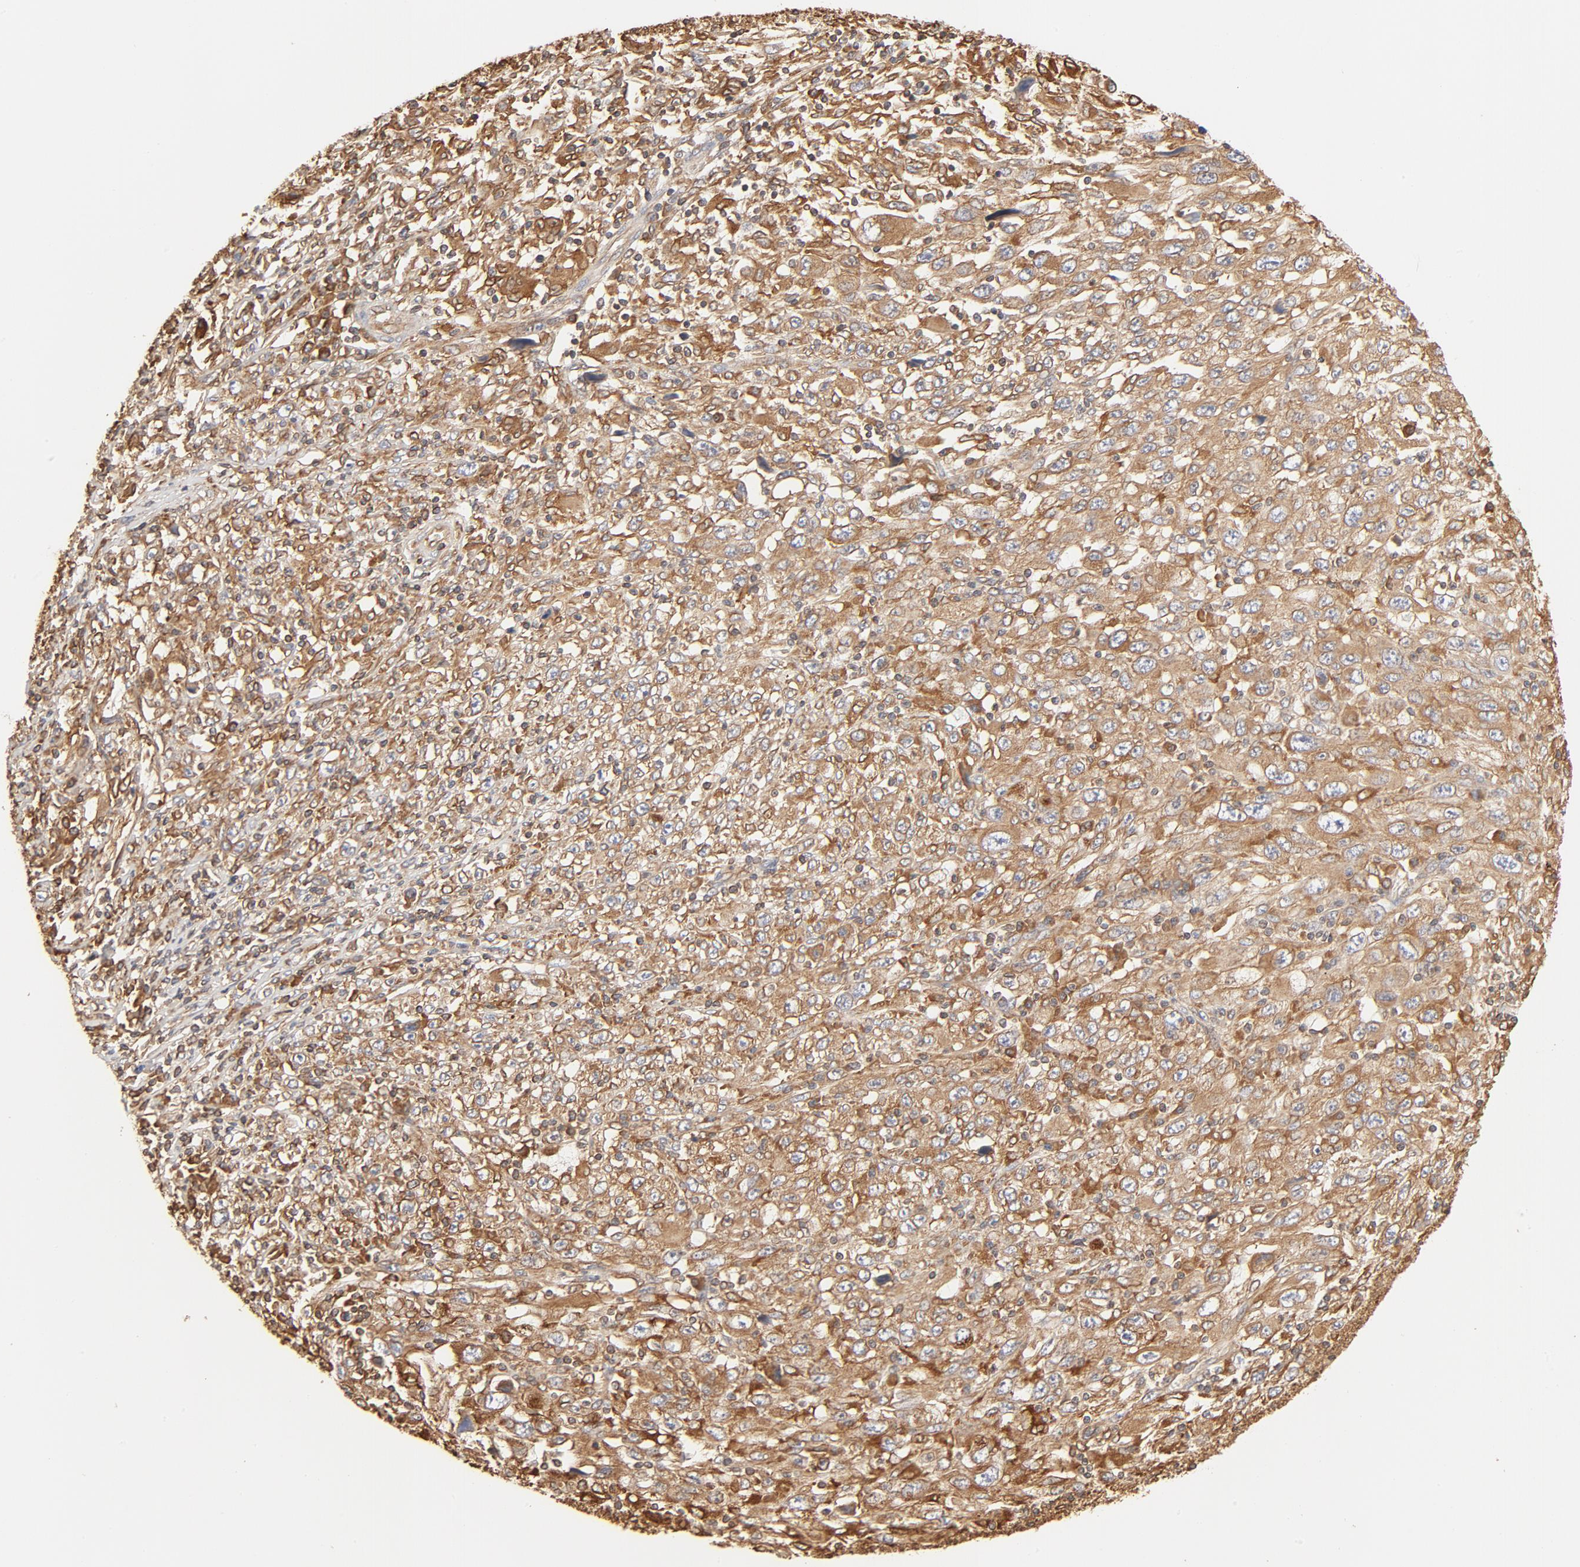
{"staining": {"intensity": "moderate", "quantity": ">75%", "location": "cytoplasmic/membranous"}, "tissue": "melanoma", "cell_type": "Tumor cells", "image_type": "cancer", "snomed": [{"axis": "morphology", "description": "Malignant melanoma, Metastatic site"}, {"axis": "topography", "description": "Skin"}], "caption": "IHC of malignant melanoma (metastatic site) displays medium levels of moderate cytoplasmic/membranous staining in approximately >75% of tumor cells. The staining was performed using DAB (3,3'-diaminobenzidine), with brown indicating positive protein expression. Nuclei are stained blue with hematoxylin.", "gene": "BCAP31", "patient": {"sex": "female", "age": 56}}